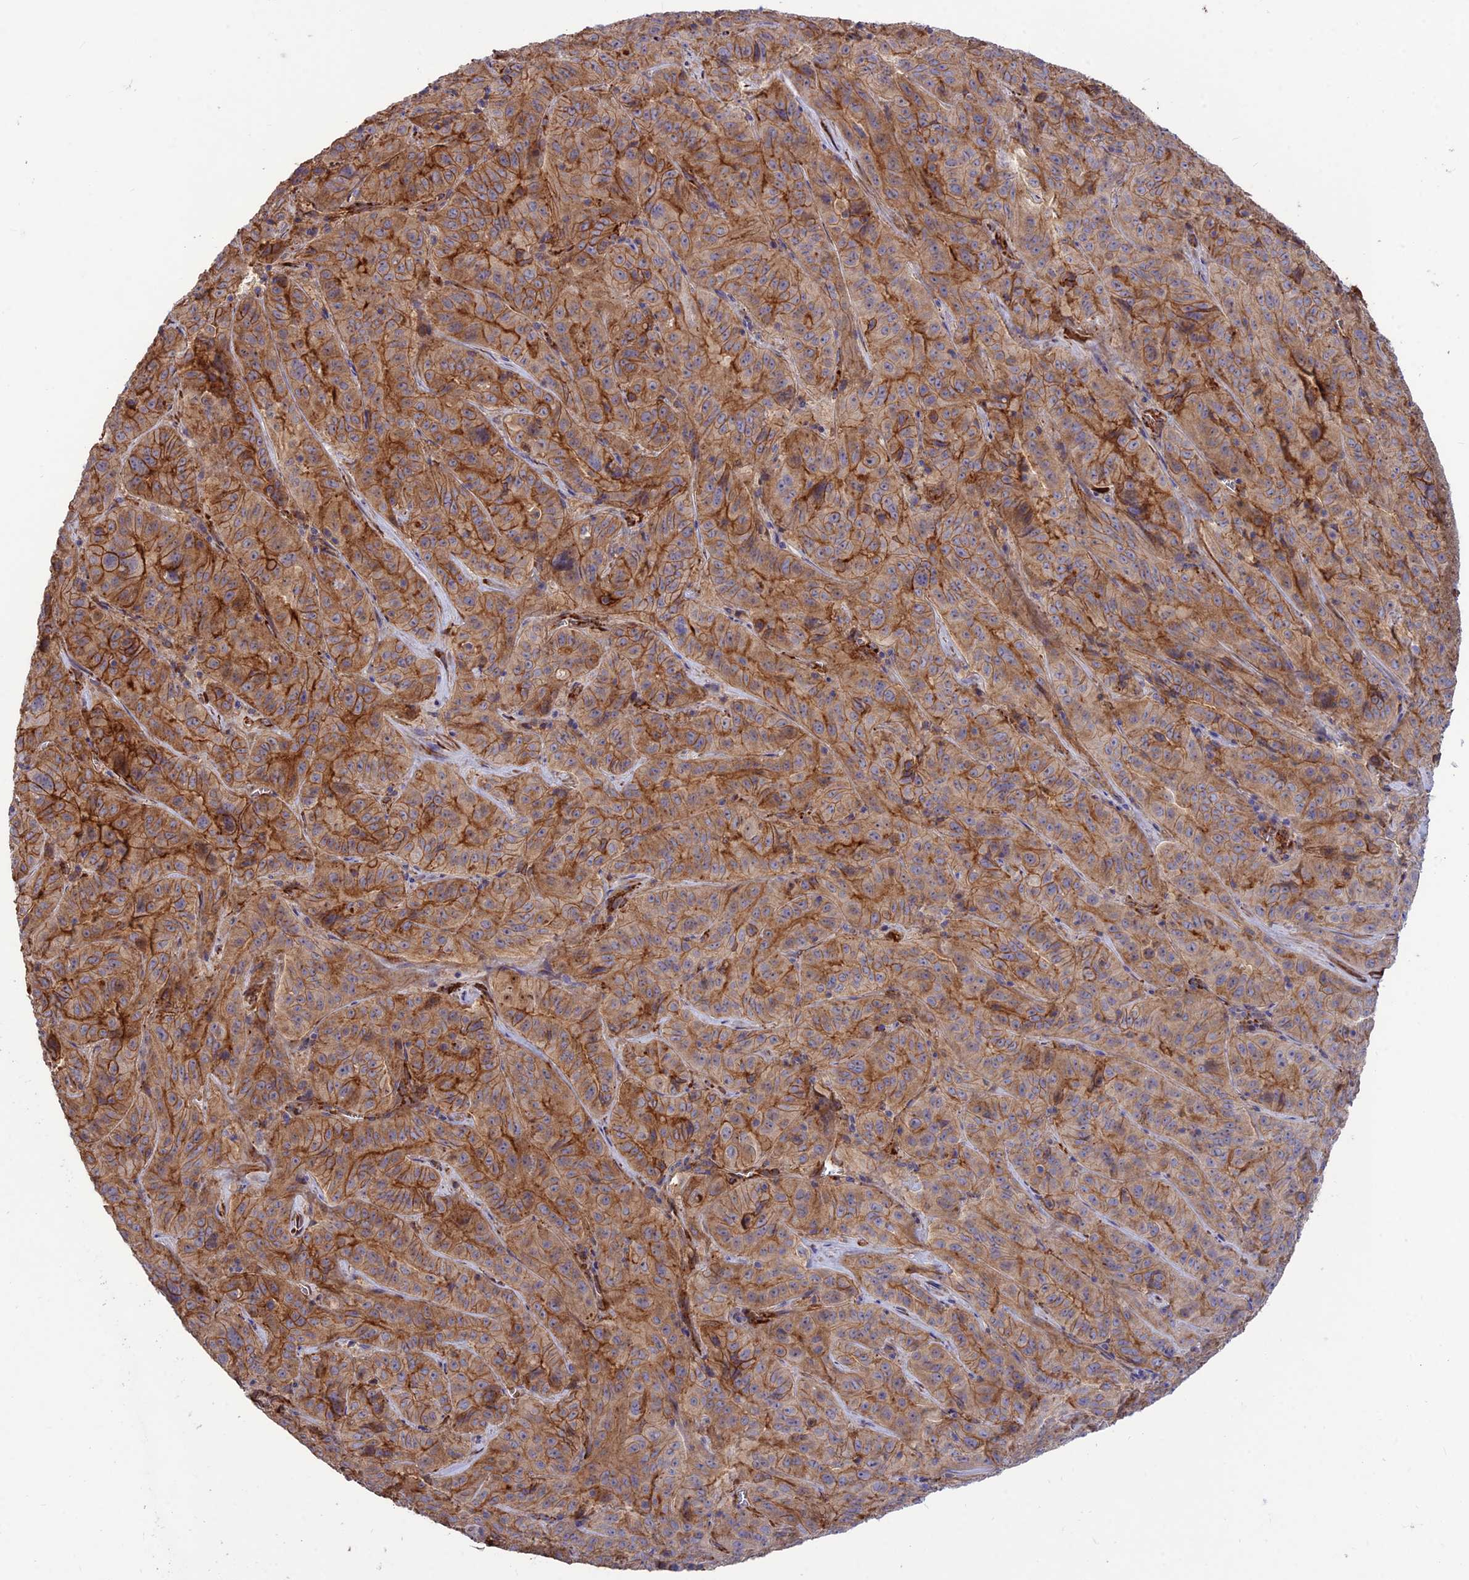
{"staining": {"intensity": "strong", "quantity": ">75%", "location": "cytoplasmic/membranous"}, "tissue": "pancreatic cancer", "cell_type": "Tumor cells", "image_type": "cancer", "snomed": [{"axis": "morphology", "description": "Adenocarcinoma, NOS"}, {"axis": "topography", "description": "Pancreas"}], "caption": "Human pancreatic adenocarcinoma stained for a protein (brown) reveals strong cytoplasmic/membranous positive positivity in approximately >75% of tumor cells.", "gene": "CRTAP", "patient": {"sex": "male", "age": 63}}